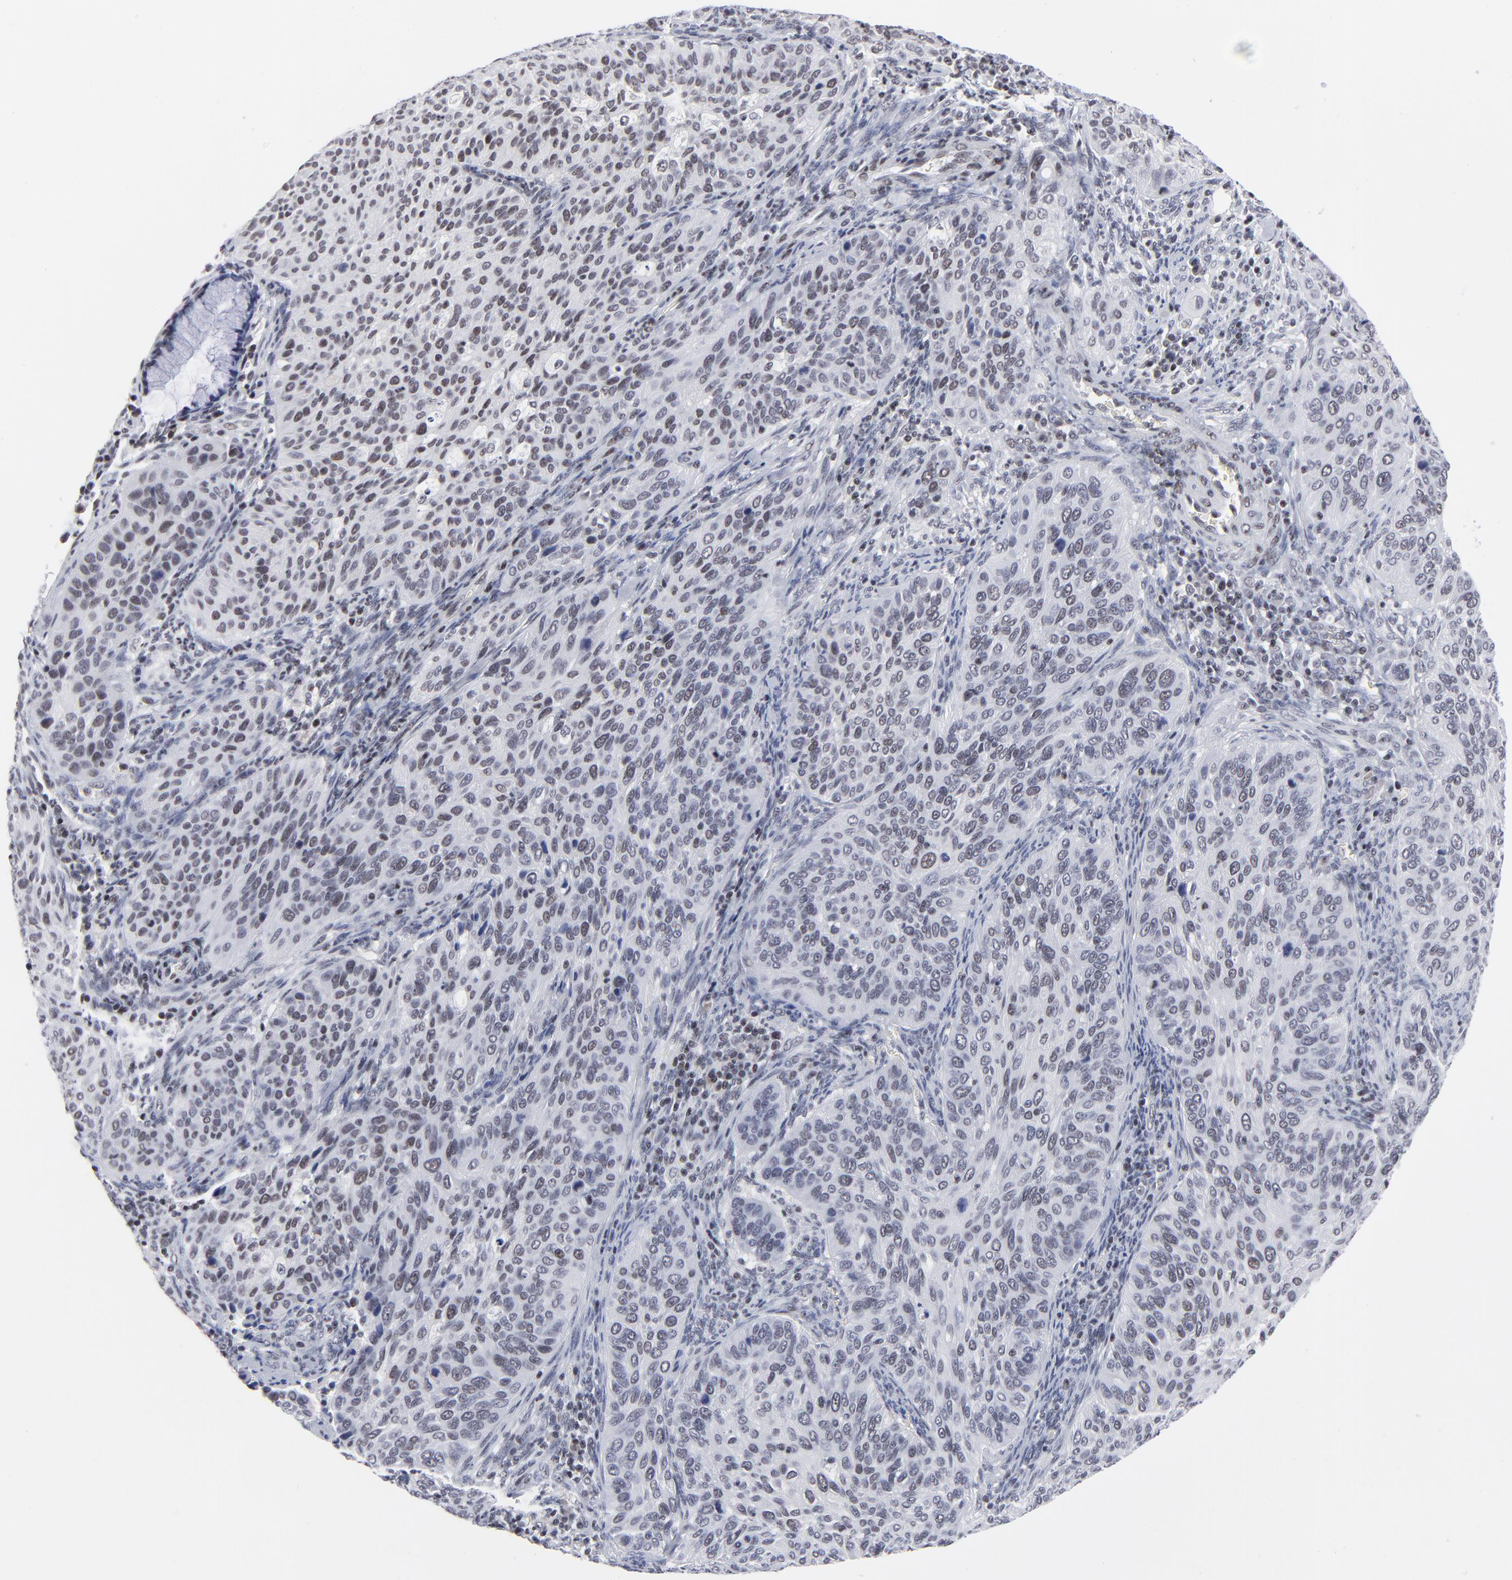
{"staining": {"intensity": "weak", "quantity": "<25%", "location": "nuclear"}, "tissue": "cervical cancer", "cell_type": "Tumor cells", "image_type": "cancer", "snomed": [{"axis": "morphology", "description": "Squamous cell carcinoma, NOS"}, {"axis": "topography", "description": "Cervix"}], "caption": "Tumor cells show no significant protein staining in cervical squamous cell carcinoma.", "gene": "SP2", "patient": {"sex": "female", "age": 57}}